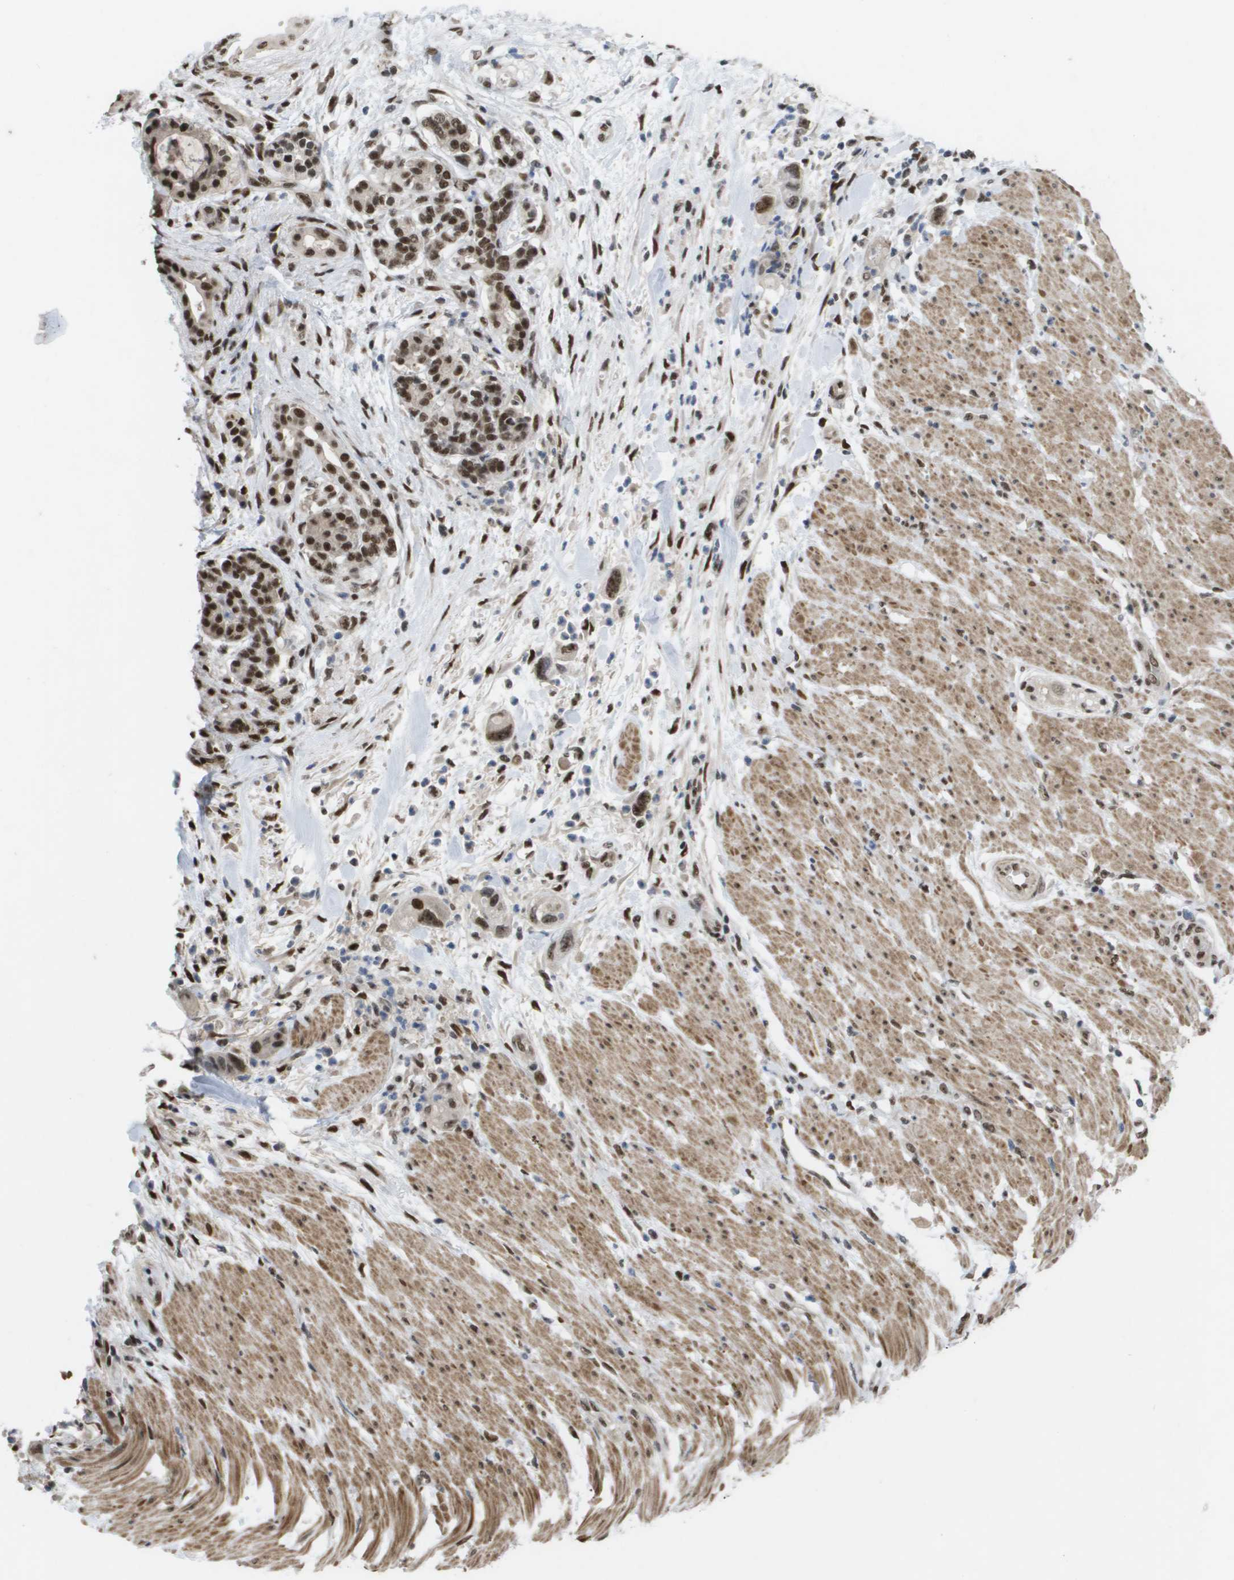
{"staining": {"intensity": "moderate", "quantity": ">75%", "location": "nuclear"}, "tissue": "pancreatic cancer", "cell_type": "Tumor cells", "image_type": "cancer", "snomed": [{"axis": "morphology", "description": "Normal tissue, NOS"}, {"axis": "morphology", "description": "Adenocarcinoma, NOS"}, {"axis": "topography", "description": "Pancreas"}], "caption": "Protein analysis of adenocarcinoma (pancreatic) tissue displays moderate nuclear expression in approximately >75% of tumor cells. The staining is performed using DAB (3,3'-diaminobenzidine) brown chromogen to label protein expression. The nuclei are counter-stained blue using hematoxylin.", "gene": "CDT1", "patient": {"sex": "female", "age": 71}}